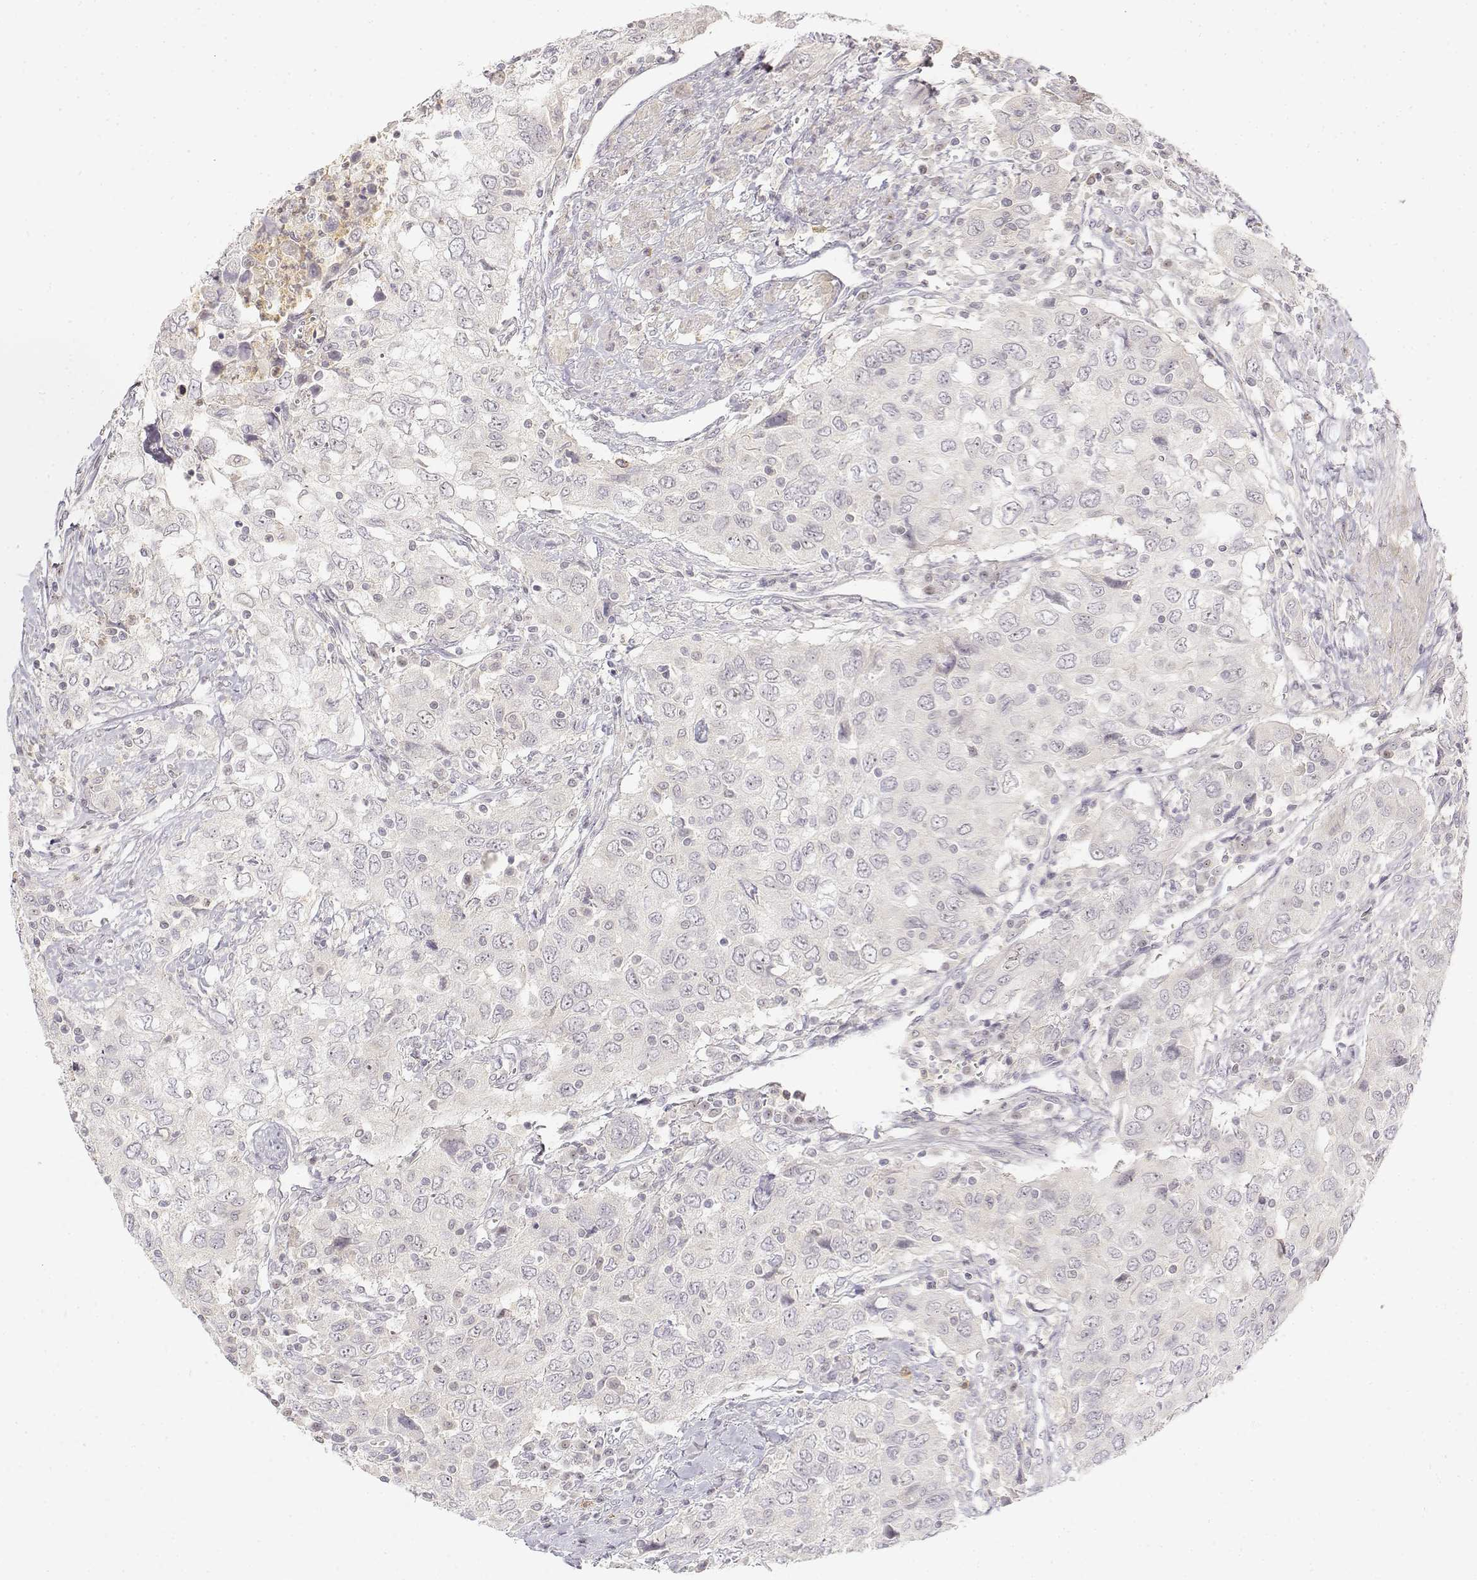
{"staining": {"intensity": "negative", "quantity": "none", "location": "none"}, "tissue": "urothelial cancer", "cell_type": "Tumor cells", "image_type": "cancer", "snomed": [{"axis": "morphology", "description": "Urothelial carcinoma, High grade"}, {"axis": "topography", "description": "Urinary bladder"}], "caption": "IHC micrograph of human urothelial carcinoma (high-grade) stained for a protein (brown), which demonstrates no staining in tumor cells. The staining was performed using DAB to visualize the protein expression in brown, while the nuclei were stained in blue with hematoxylin (Magnification: 20x).", "gene": "GLIPR1L2", "patient": {"sex": "male", "age": 76}}